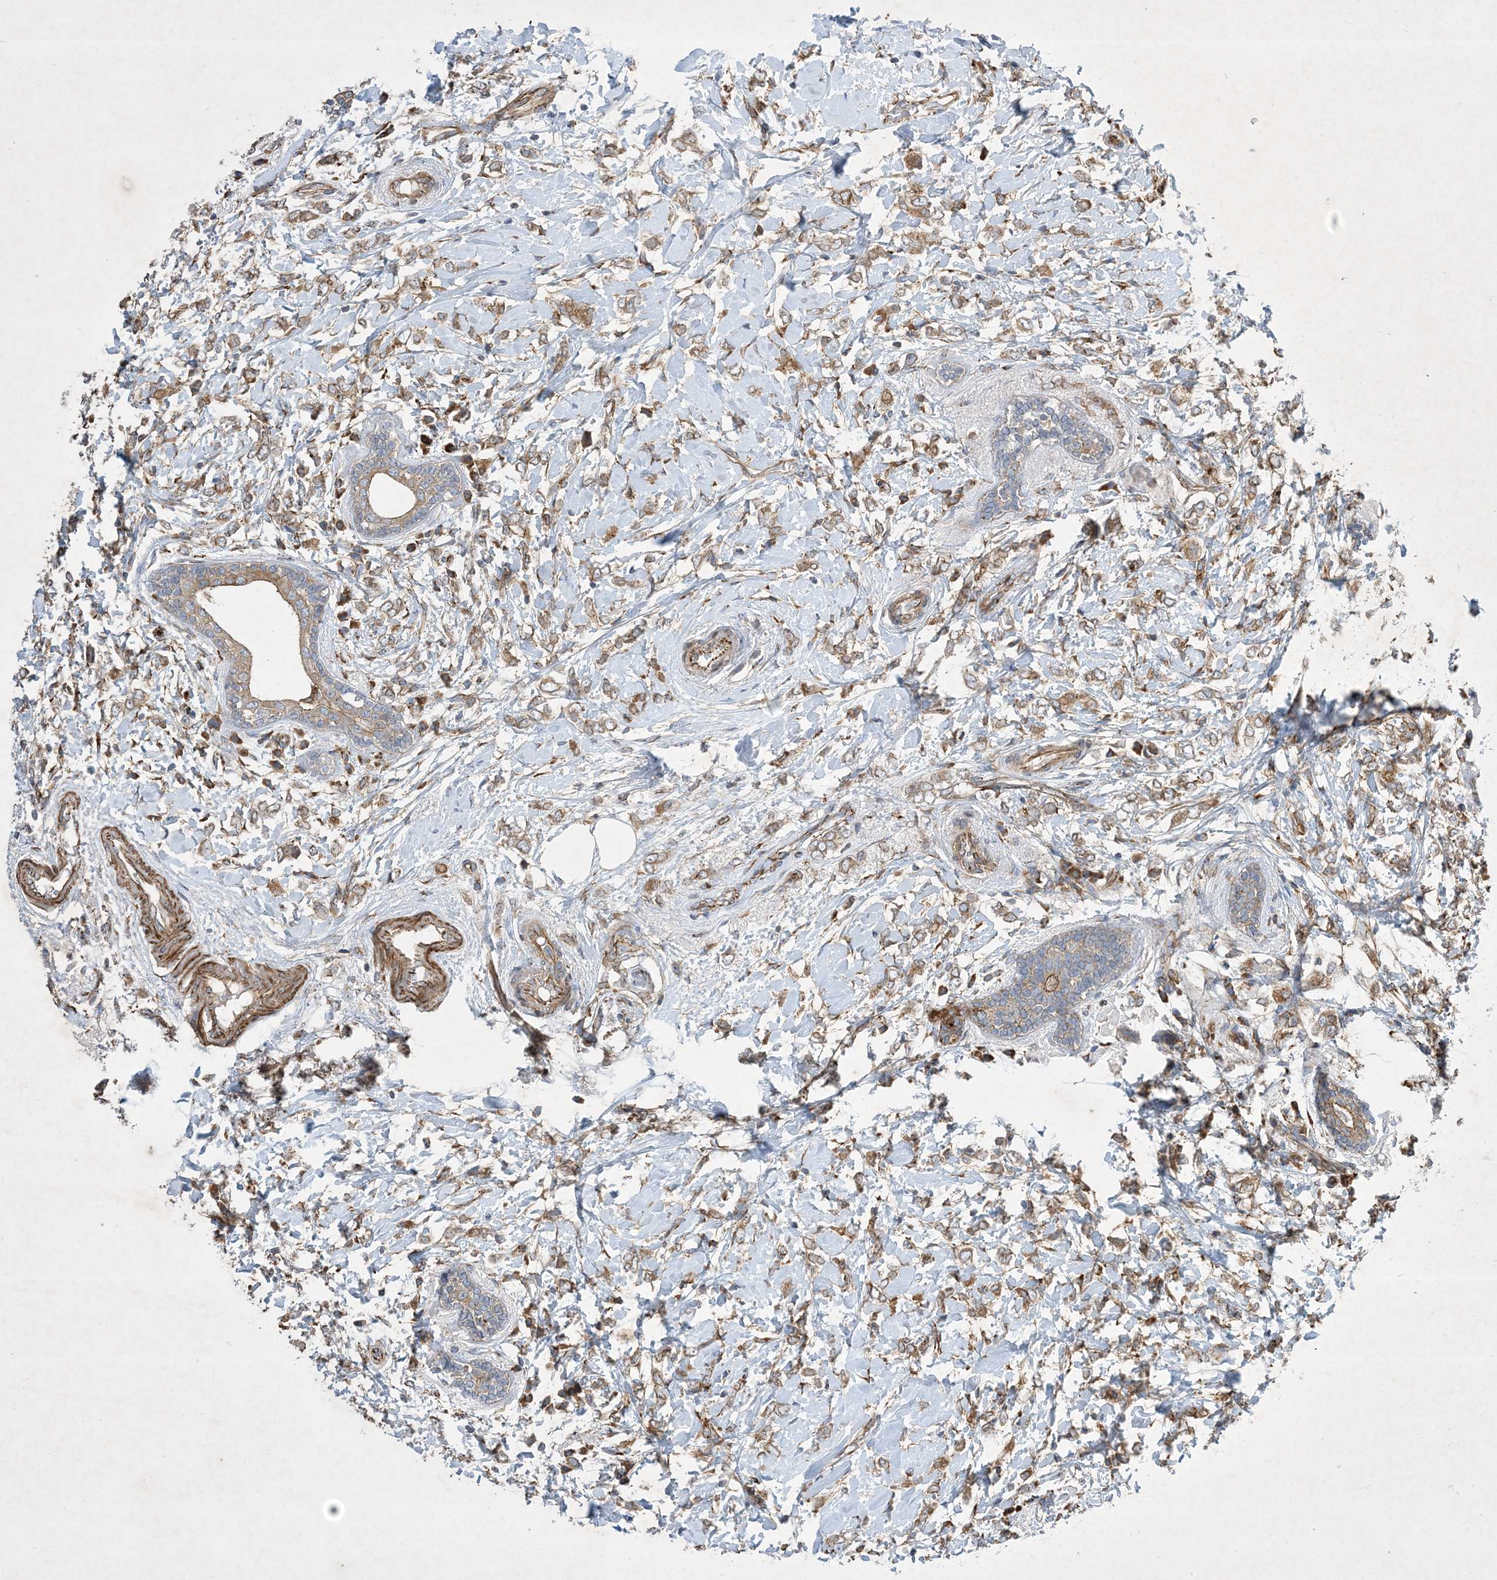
{"staining": {"intensity": "moderate", "quantity": ">75%", "location": "cytoplasmic/membranous"}, "tissue": "breast cancer", "cell_type": "Tumor cells", "image_type": "cancer", "snomed": [{"axis": "morphology", "description": "Normal tissue, NOS"}, {"axis": "morphology", "description": "Lobular carcinoma"}, {"axis": "topography", "description": "Breast"}], "caption": "Moderate cytoplasmic/membranous staining is seen in about >75% of tumor cells in breast cancer. The staining was performed using DAB to visualize the protein expression in brown, while the nuclei were stained in blue with hematoxylin (Magnification: 20x).", "gene": "OTOP1", "patient": {"sex": "female", "age": 47}}